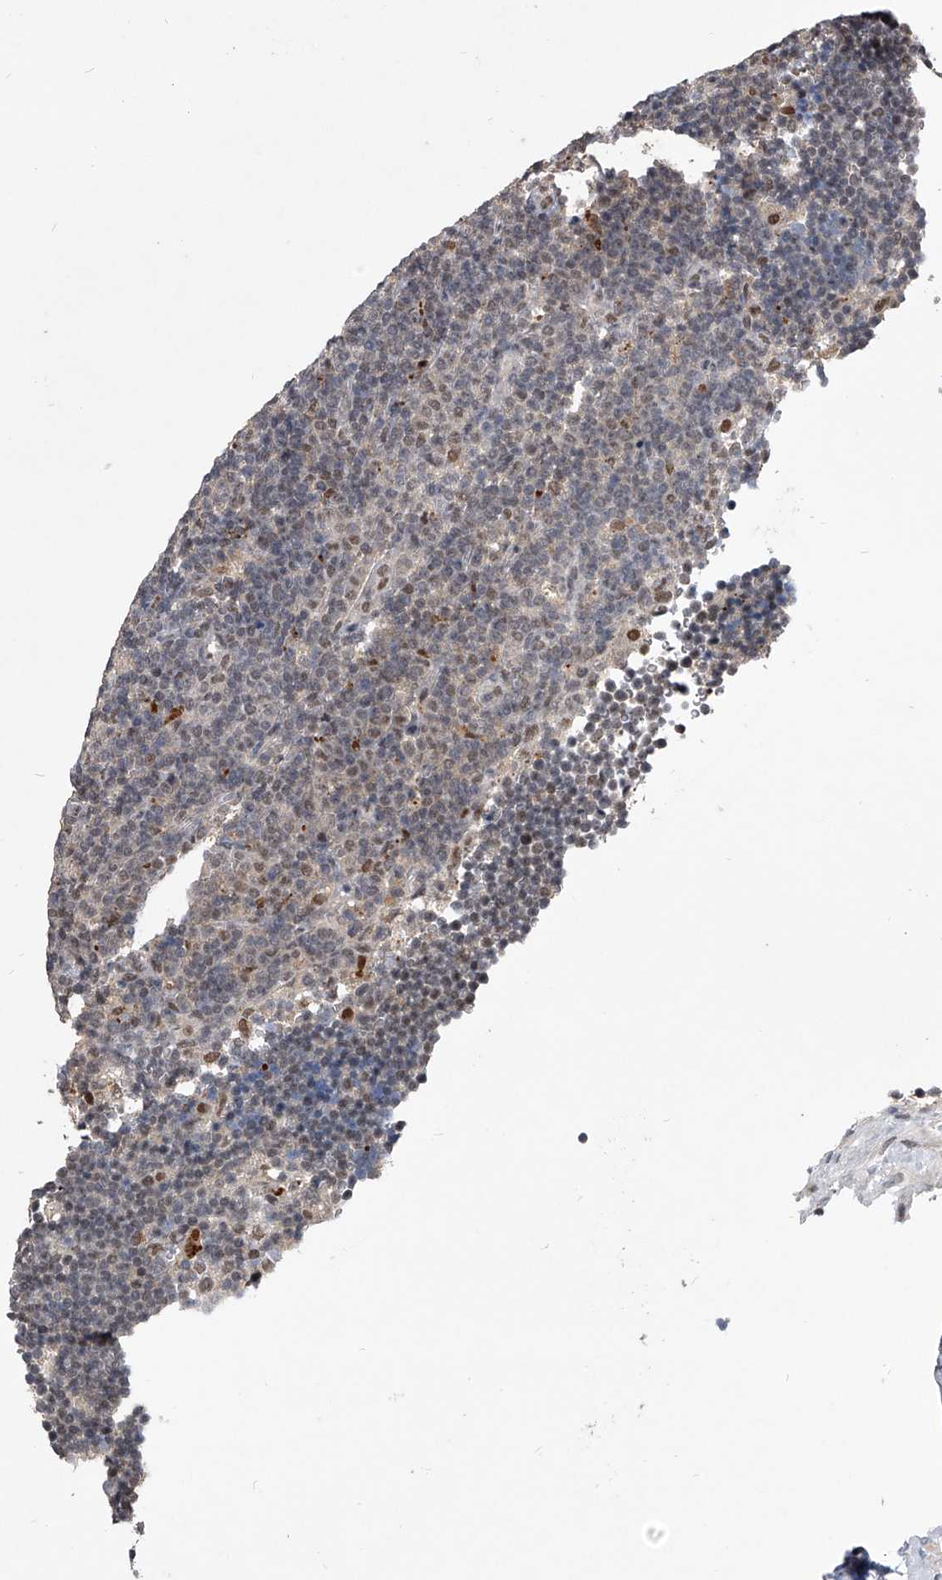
{"staining": {"intensity": "weak", "quantity": "<25%", "location": "nuclear"}, "tissue": "lymphoma", "cell_type": "Tumor cells", "image_type": "cancer", "snomed": [{"axis": "morphology", "description": "Hodgkin's disease, NOS"}, {"axis": "topography", "description": "Lymph node"}], "caption": "DAB immunohistochemical staining of Hodgkin's disease shows no significant positivity in tumor cells. (Immunohistochemistry (ihc), brightfield microscopy, high magnification).", "gene": "CMTR1", "patient": {"sex": "female", "age": 57}}